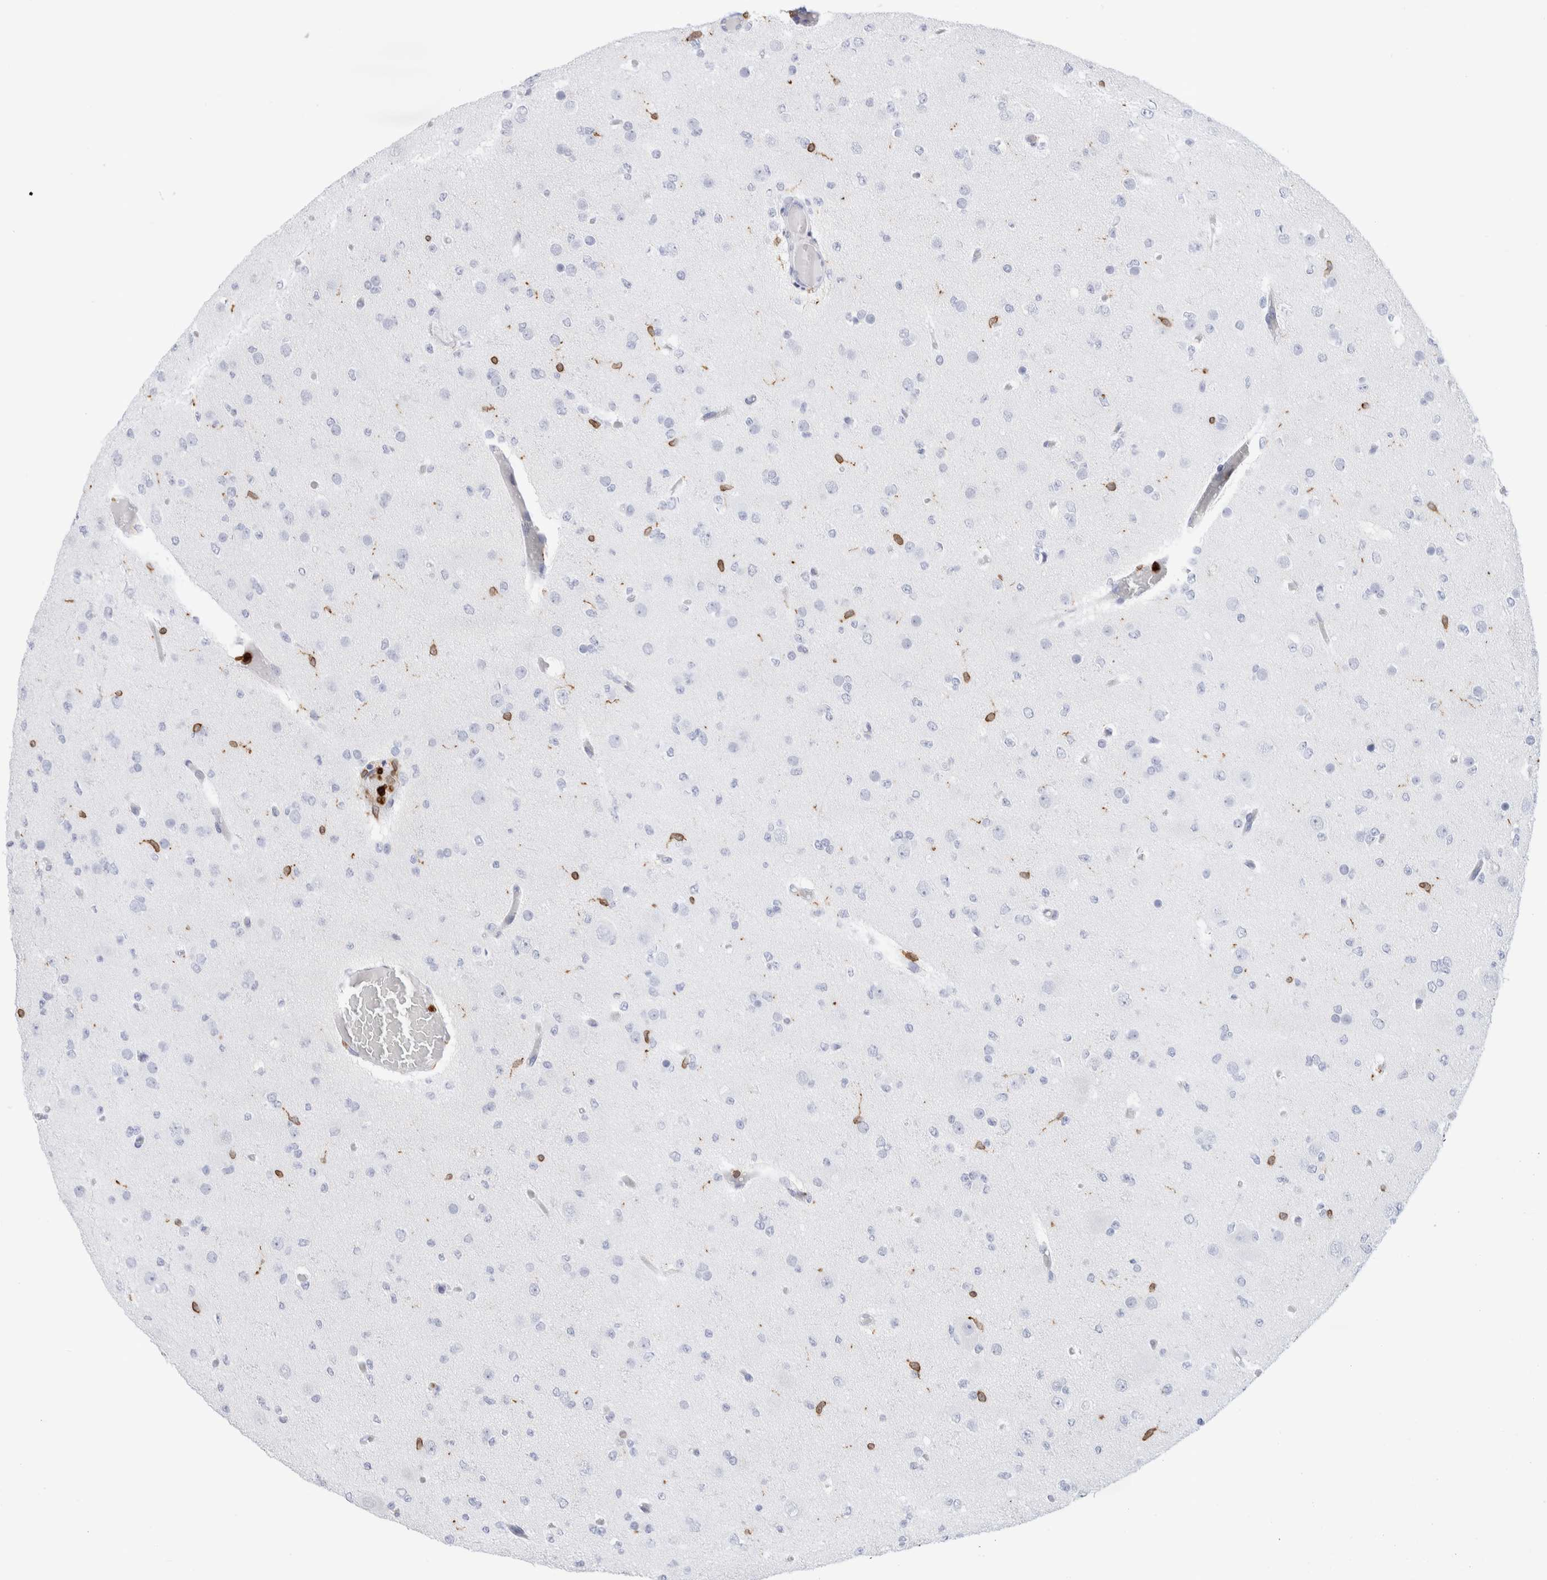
{"staining": {"intensity": "negative", "quantity": "none", "location": "none"}, "tissue": "glioma", "cell_type": "Tumor cells", "image_type": "cancer", "snomed": [{"axis": "morphology", "description": "Glioma, malignant, Low grade"}, {"axis": "topography", "description": "Brain"}], "caption": "There is no significant expression in tumor cells of malignant glioma (low-grade).", "gene": "ALOX5AP", "patient": {"sex": "female", "age": 22}}